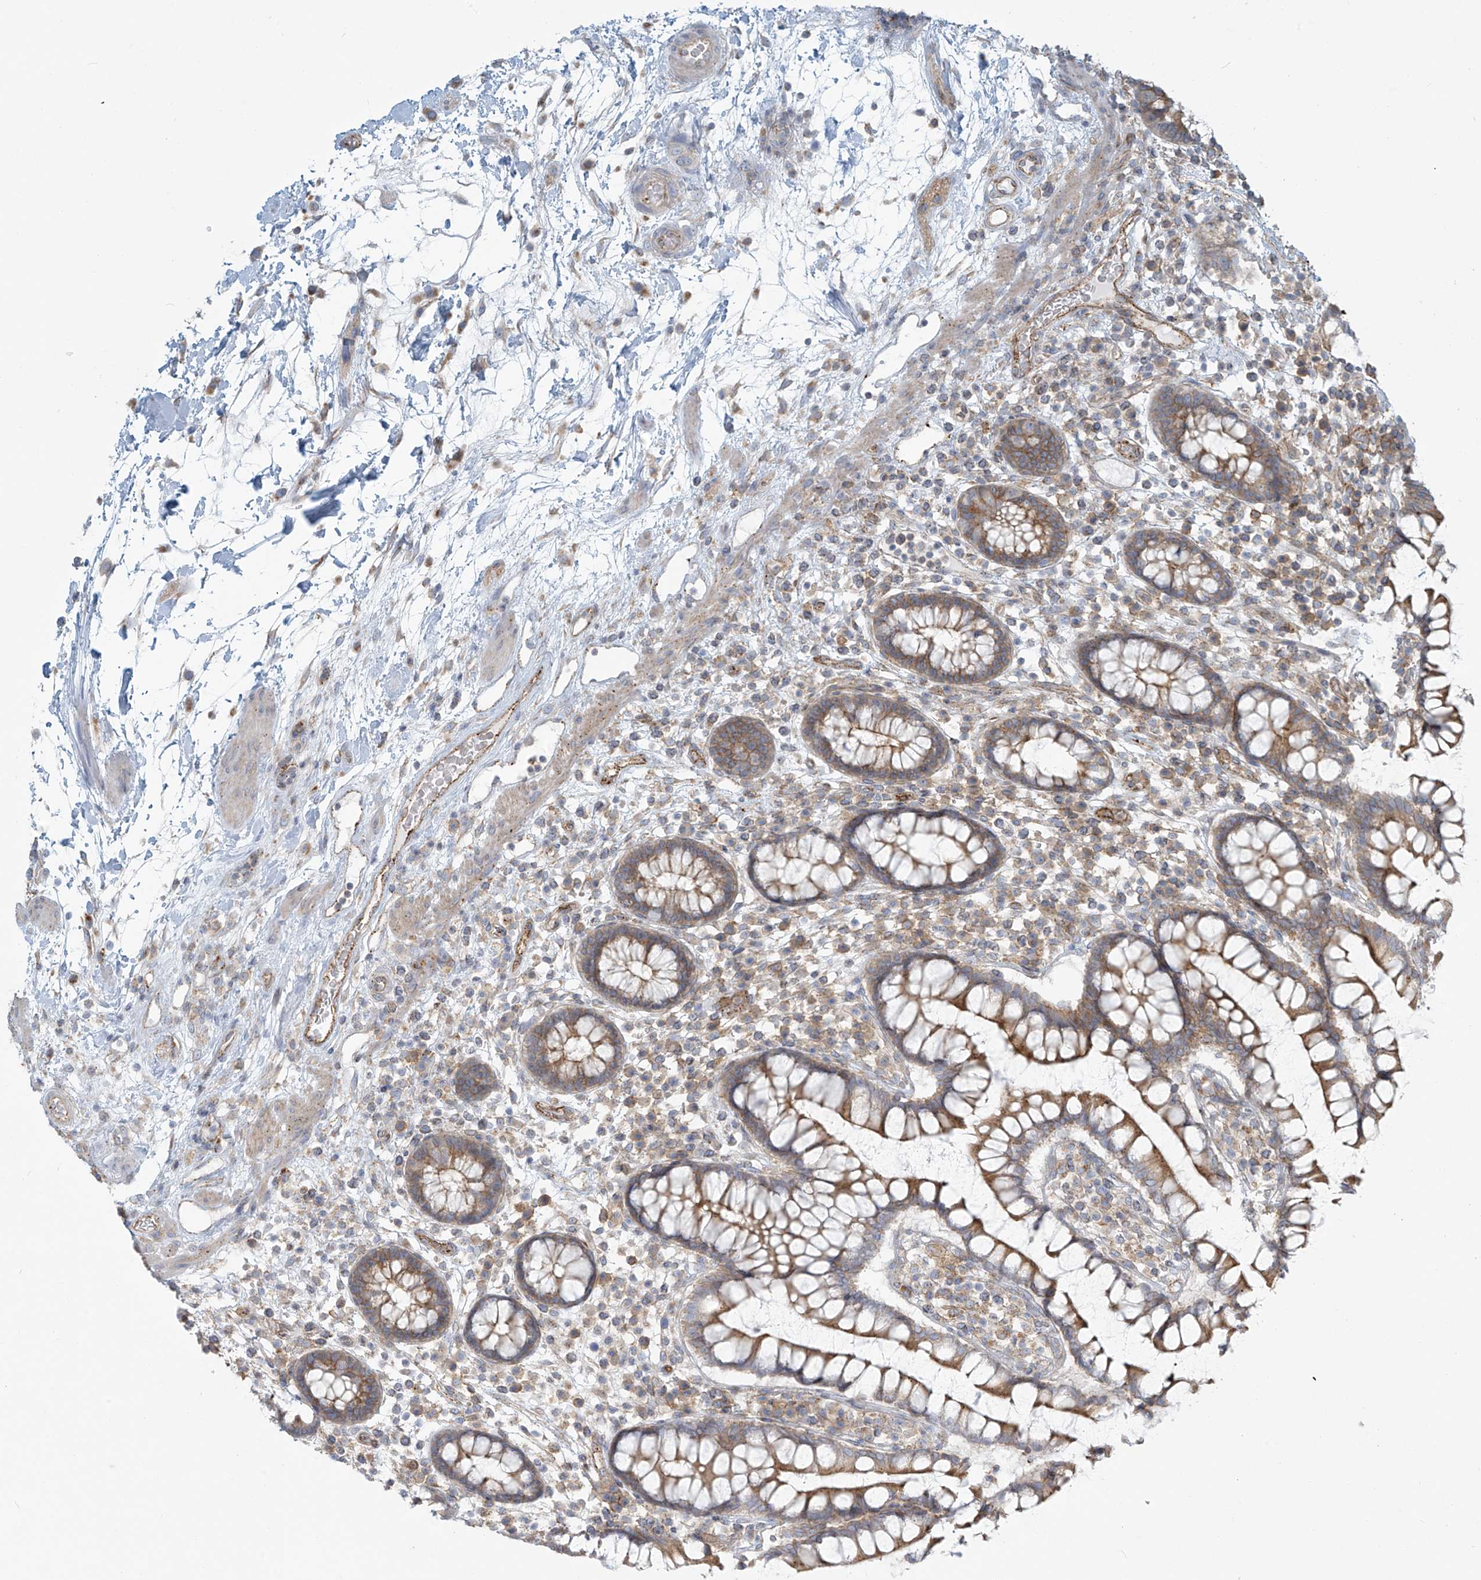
{"staining": {"intensity": "moderate", "quantity": ">75%", "location": "cytoplasmic/membranous"}, "tissue": "colon", "cell_type": "Endothelial cells", "image_type": "normal", "snomed": [{"axis": "morphology", "description": "Normal tissue, NOS"}, {"axis": "topography", "description": "Colon"}], "caption": "Immunohistochemistry photomicrograph of normal colon stained for a protein (brown), which shows medium levels of moderate cytoplasmic/membranous expression in about >75% of endothelial cells.", "gene": "LZTS3", "patient": {"sex": "female", "age": 79}}